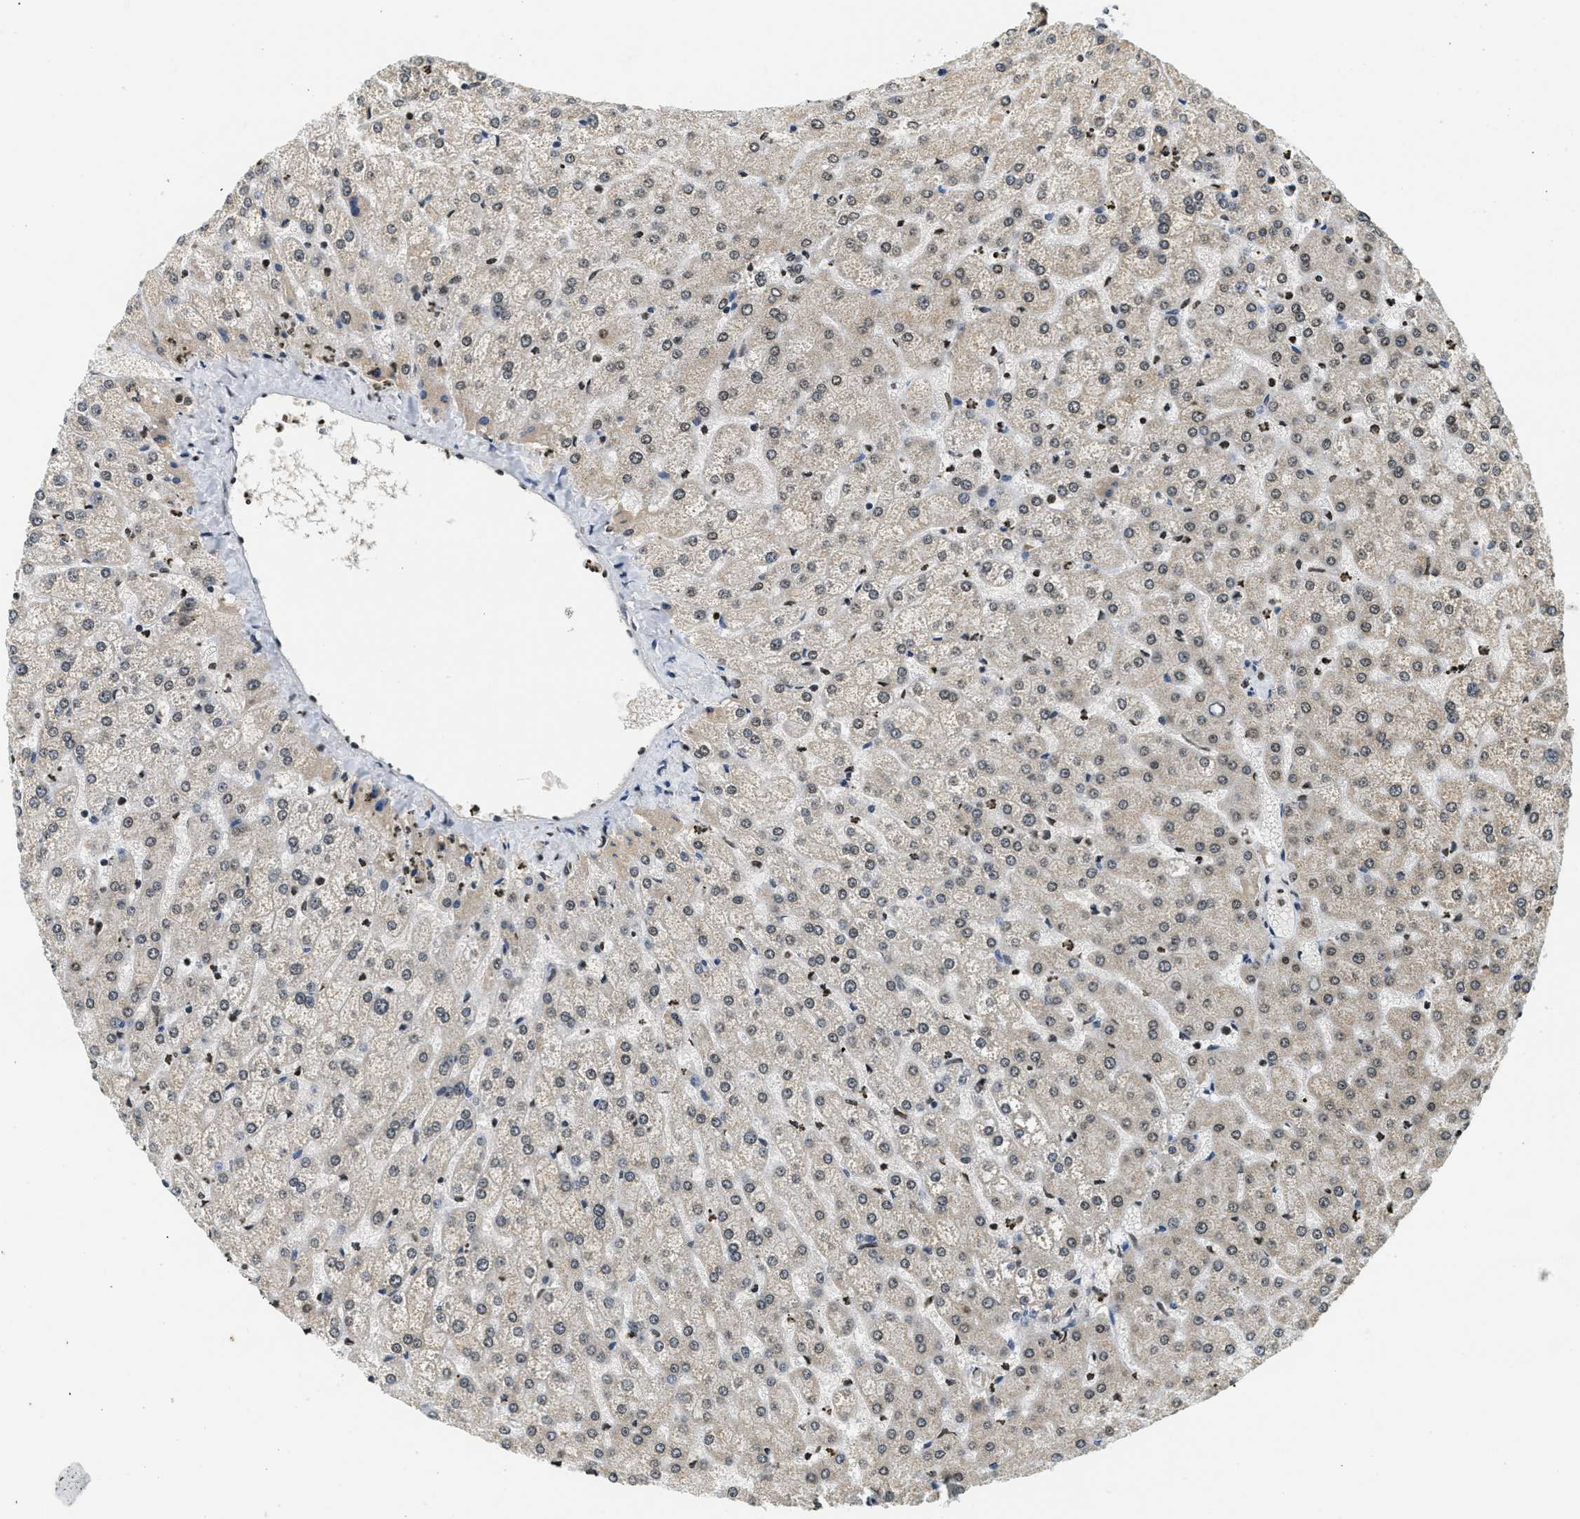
{"staining": {"intensity": "weak", "quantity": "25%-75%", "location": "nuclear"}, "tissue": "liver", "cell_type": "Cholangiocytes", "image_type": "normal", "snomed": [{"axis": "morphology", "description": "Normal tissue, NOS"}, {"axis": "topography", "description": "Liver"}], "caption": "Approximately 25%-75% of cholangiocytes in normal liver reveal weak nuclear protein positivity as visualized by brown immunohistochemical staining.", "gene": "LDB2", "patient": {"sex": "female", "age": 32}}